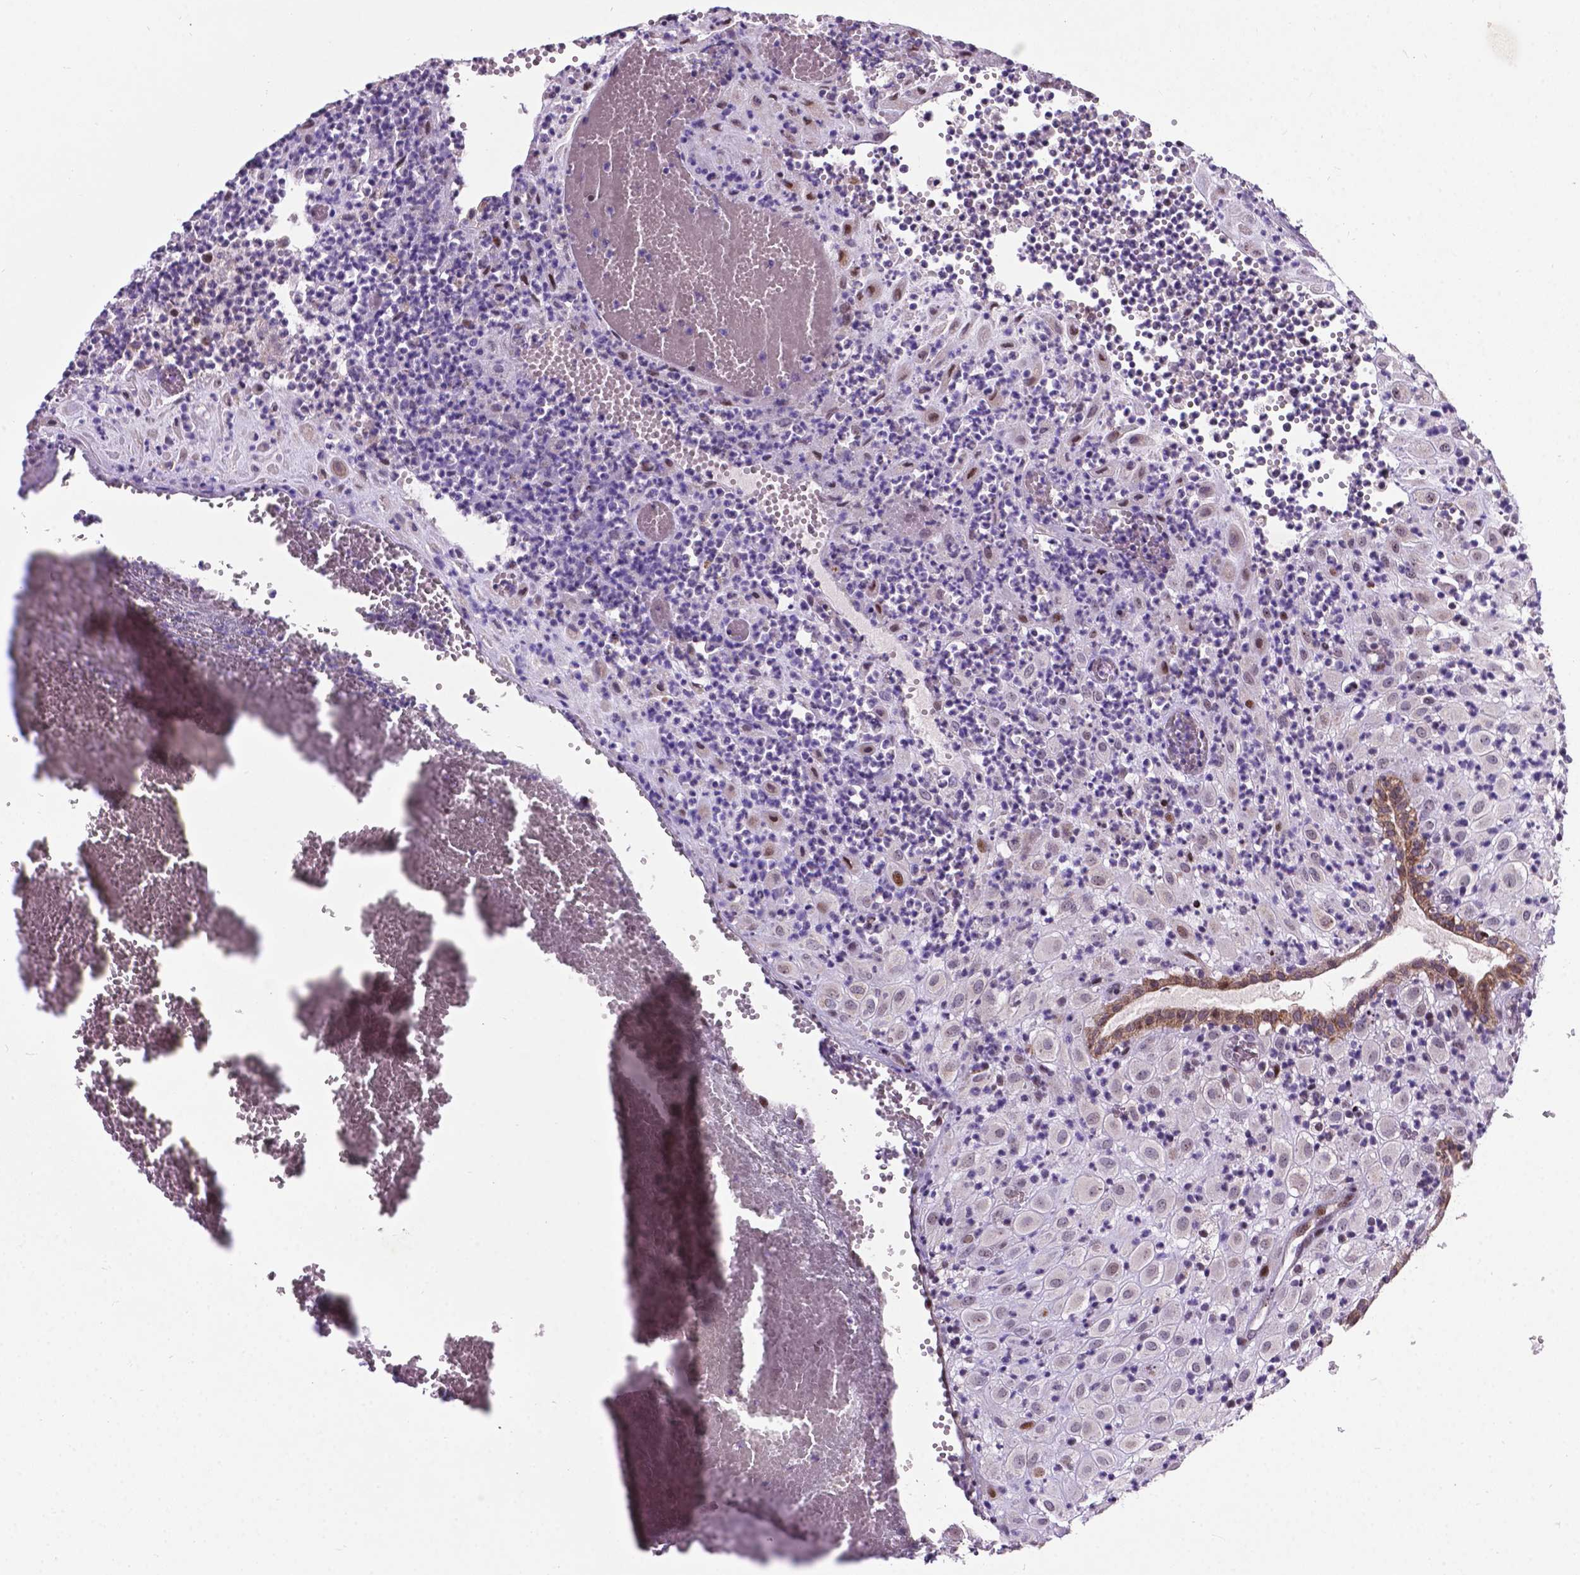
{"staining": {"intensity": "moderate", "quantity": "<25%", "location": "nuclear"}, "tissue": "placenta", "cell_type": "Decidual cells", "image_type": "normal", "snomed": [{"axis": "morphology", "description": "Normal tissue, NOS"}, {"axis": "topography", "description": "Placenta"}], "caption": "Moderate nuclear staining for a protein is identified in approximately <25% of decidual cells of unremarkable placenta using IHC.", "gene": "SMAD2", "patient": {"sex": "female", "age": 24}}